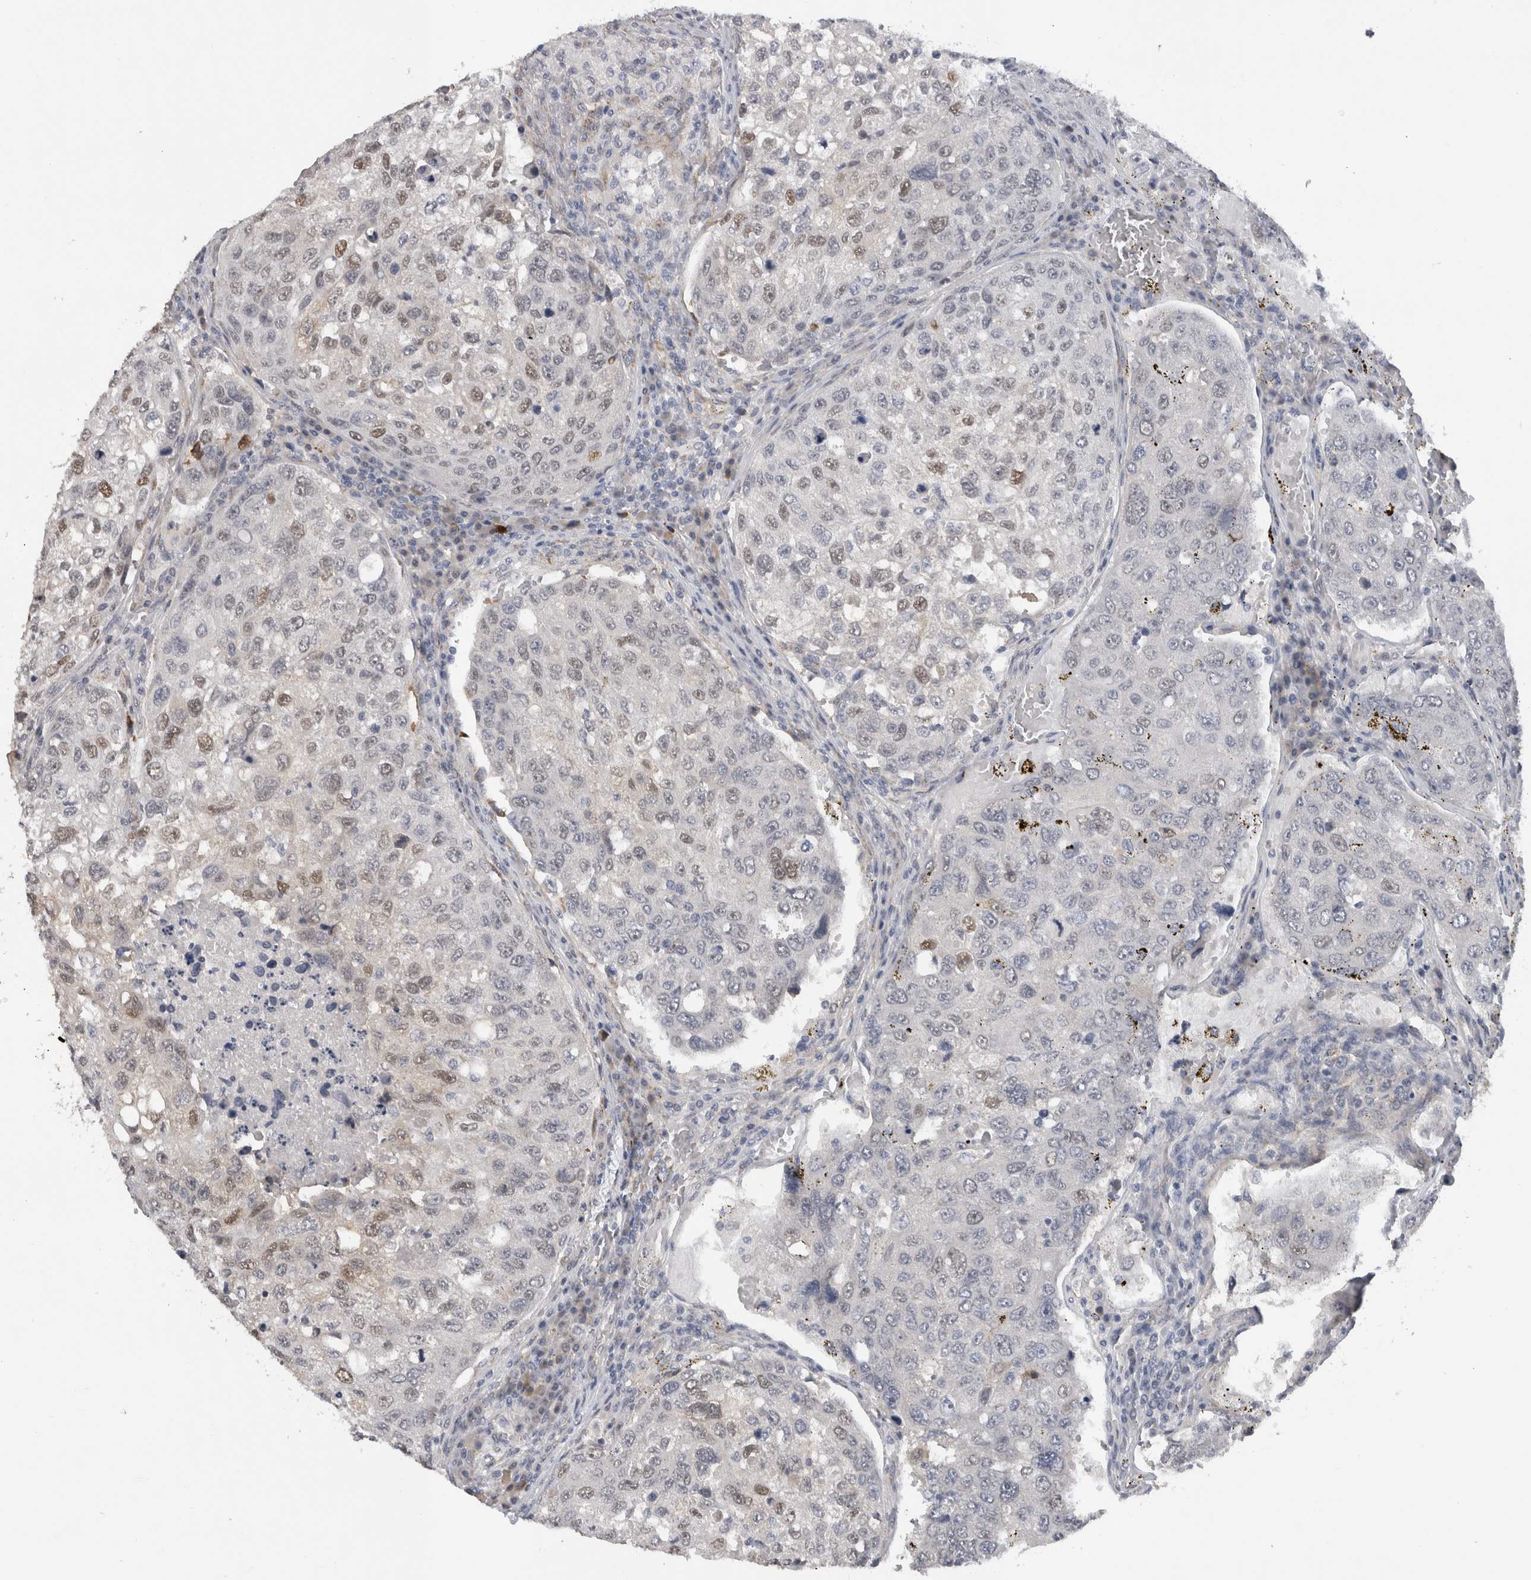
{"staining": {"intensity": "weak", "quantity": "<25%", "location": "nuclear"}, "tissue": "urothelial cancer", "cell_type": "Tumor cells", "image_type": "cancer", "snomed": [{"axis": "morphology", "description": "Urothelial carcinoma, High grade"}, {"axis": "topography", "description": "Lymph node"}, {"axis": "topography", "description": "Urinary bladder"}], "caption": "The histopathology image demonstrates no staining of tumor cells in urothelial cancer.", "gene": "DYRK2", "patient": {"sex": "male", "age": 51}}